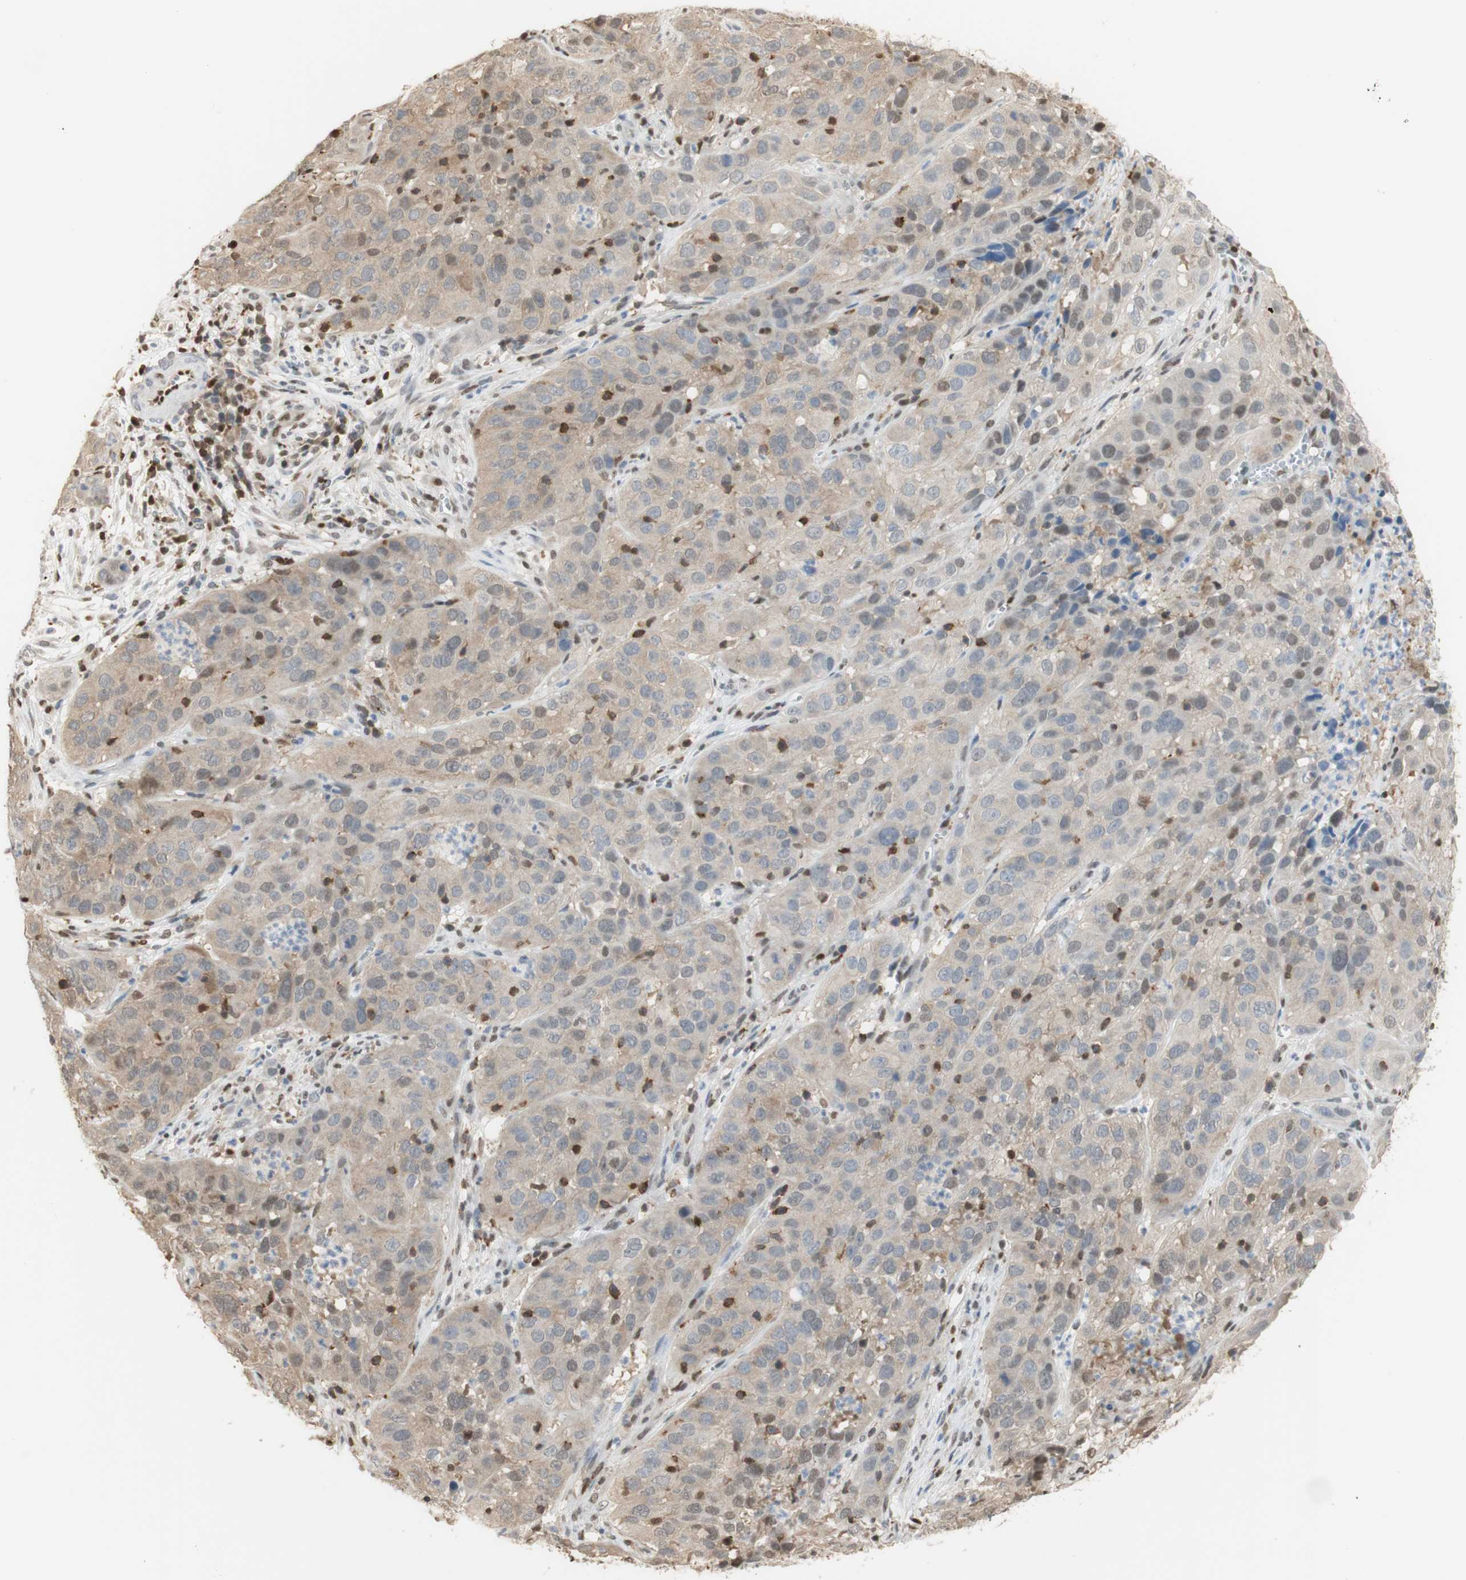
{"staining": {"intensity": "weak", "quantity": ">75%", "location": "cytoplasmic/membranous"}, "tissue": "cervical cancer", "cell_type": "Tumor cells", "image_type": "cancer", "snomed": [{"axis": "morphology", "description": "Squamous cell carcinoma, NOS"}, {"axis": "topography", "description": "Cervix"}], "caption": "Immunohistochemistry (IHC) (DAB (3,3'-diaminobenzidine)) staining of human cervical cancer displays weak cytoplasmic/membranous protein positivity in approximately >75% of tumor cells.", "gene": "NAP1L4", "patient": {"sex": "female", "age": 32}}